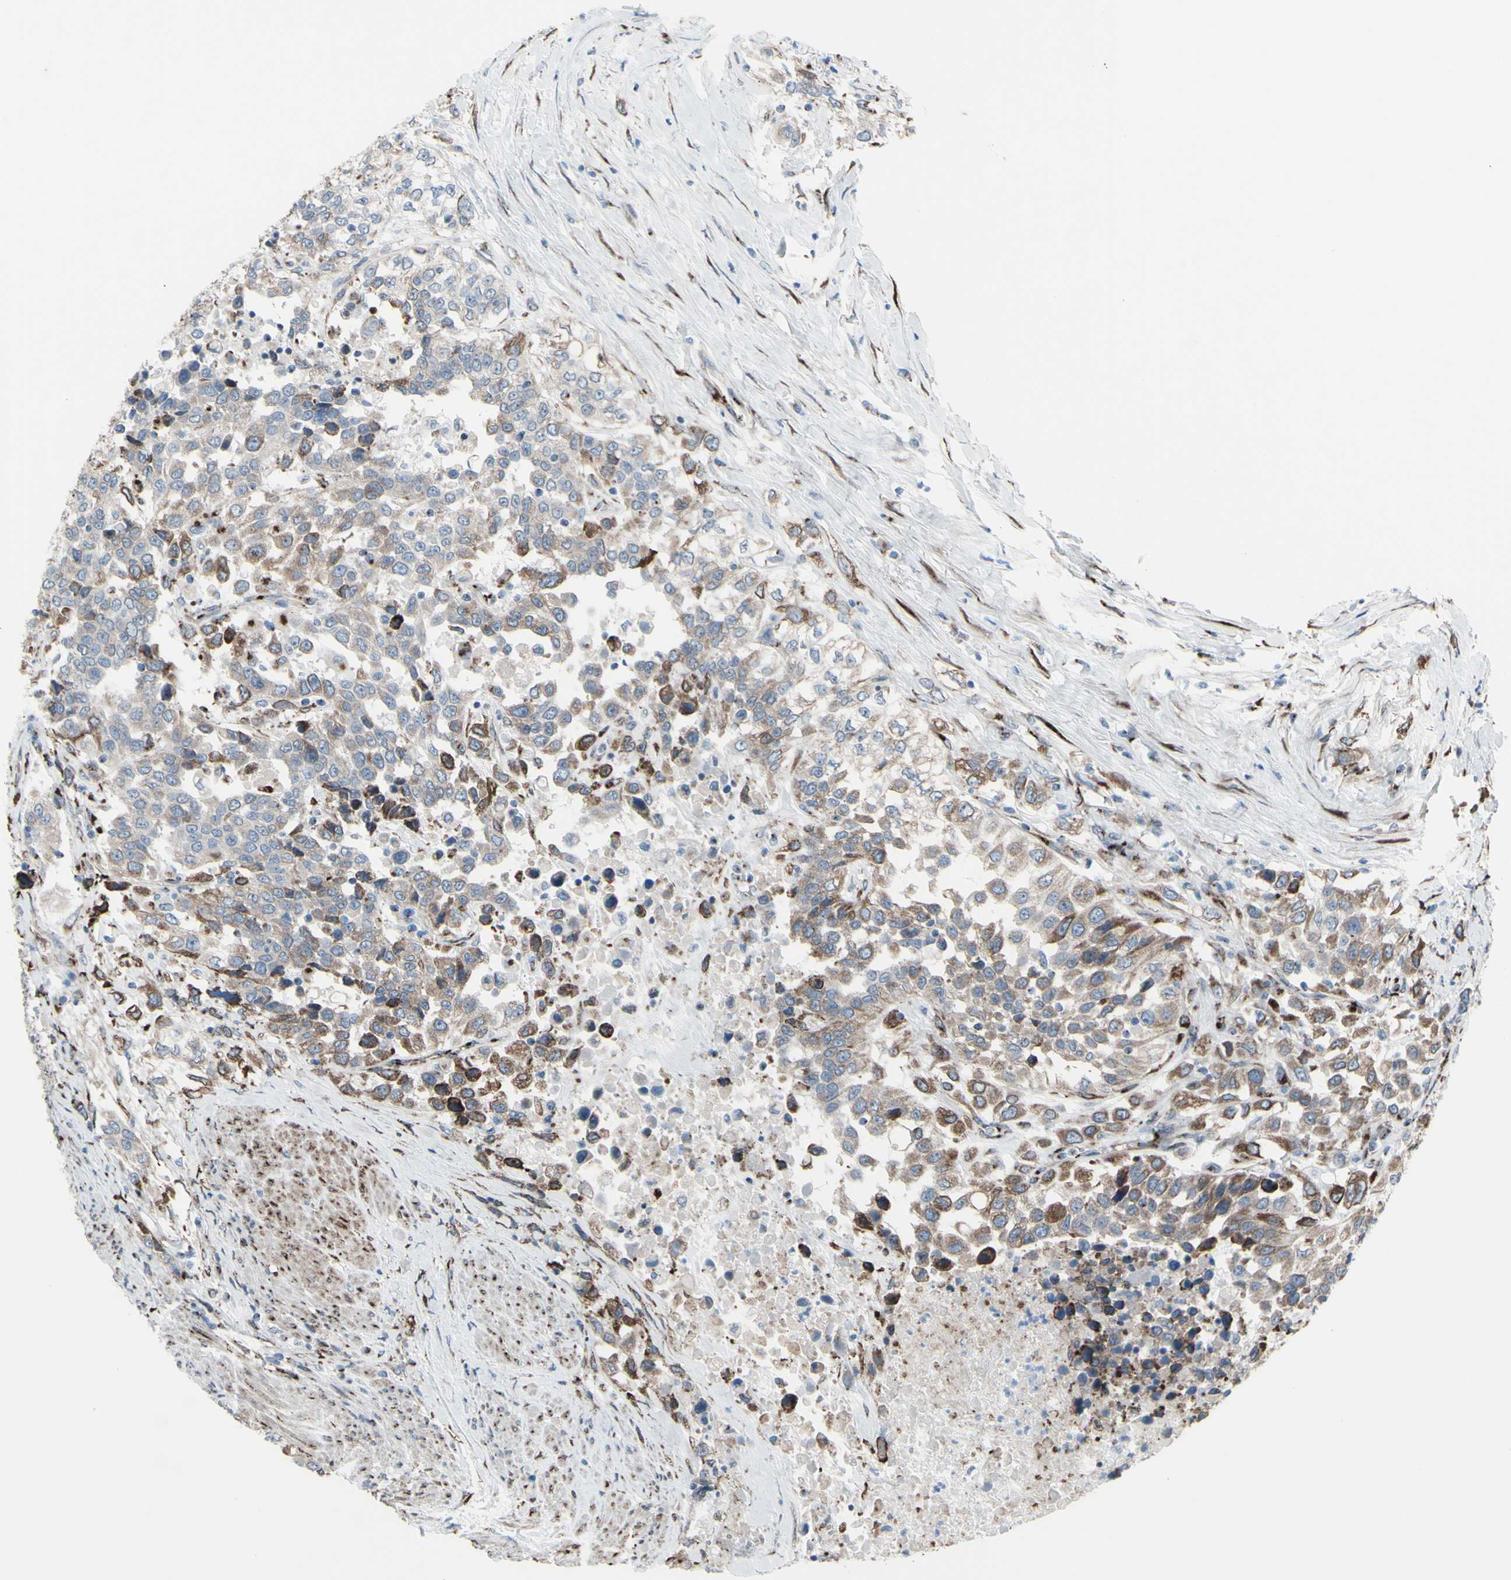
{"staining": {"intensity": "moderate", "quantity": ">75%", "location": "cytoplasmic/membranous"}, "tissue": "urothelial cancer", "cell_type": "Tumor cells", "image_type": "cancer", "snomed": [{"axis": "morphology", "description": "Urothelial carcinoma, High grade"}, {"axis": "topography", "description": "Urinary bladder"}], "caption": "The immunohistochemical stain labels moderate cytoplasmic/membranous positivity in tumor cells of high-grade urothelial carcinoma tissue. (DAB (3,3'-diaminobenzidine) = brown stain, brightfield microscopy at high magnification).", "gene": "GLG1", "patient": {"sex": "female", "age": 80}}